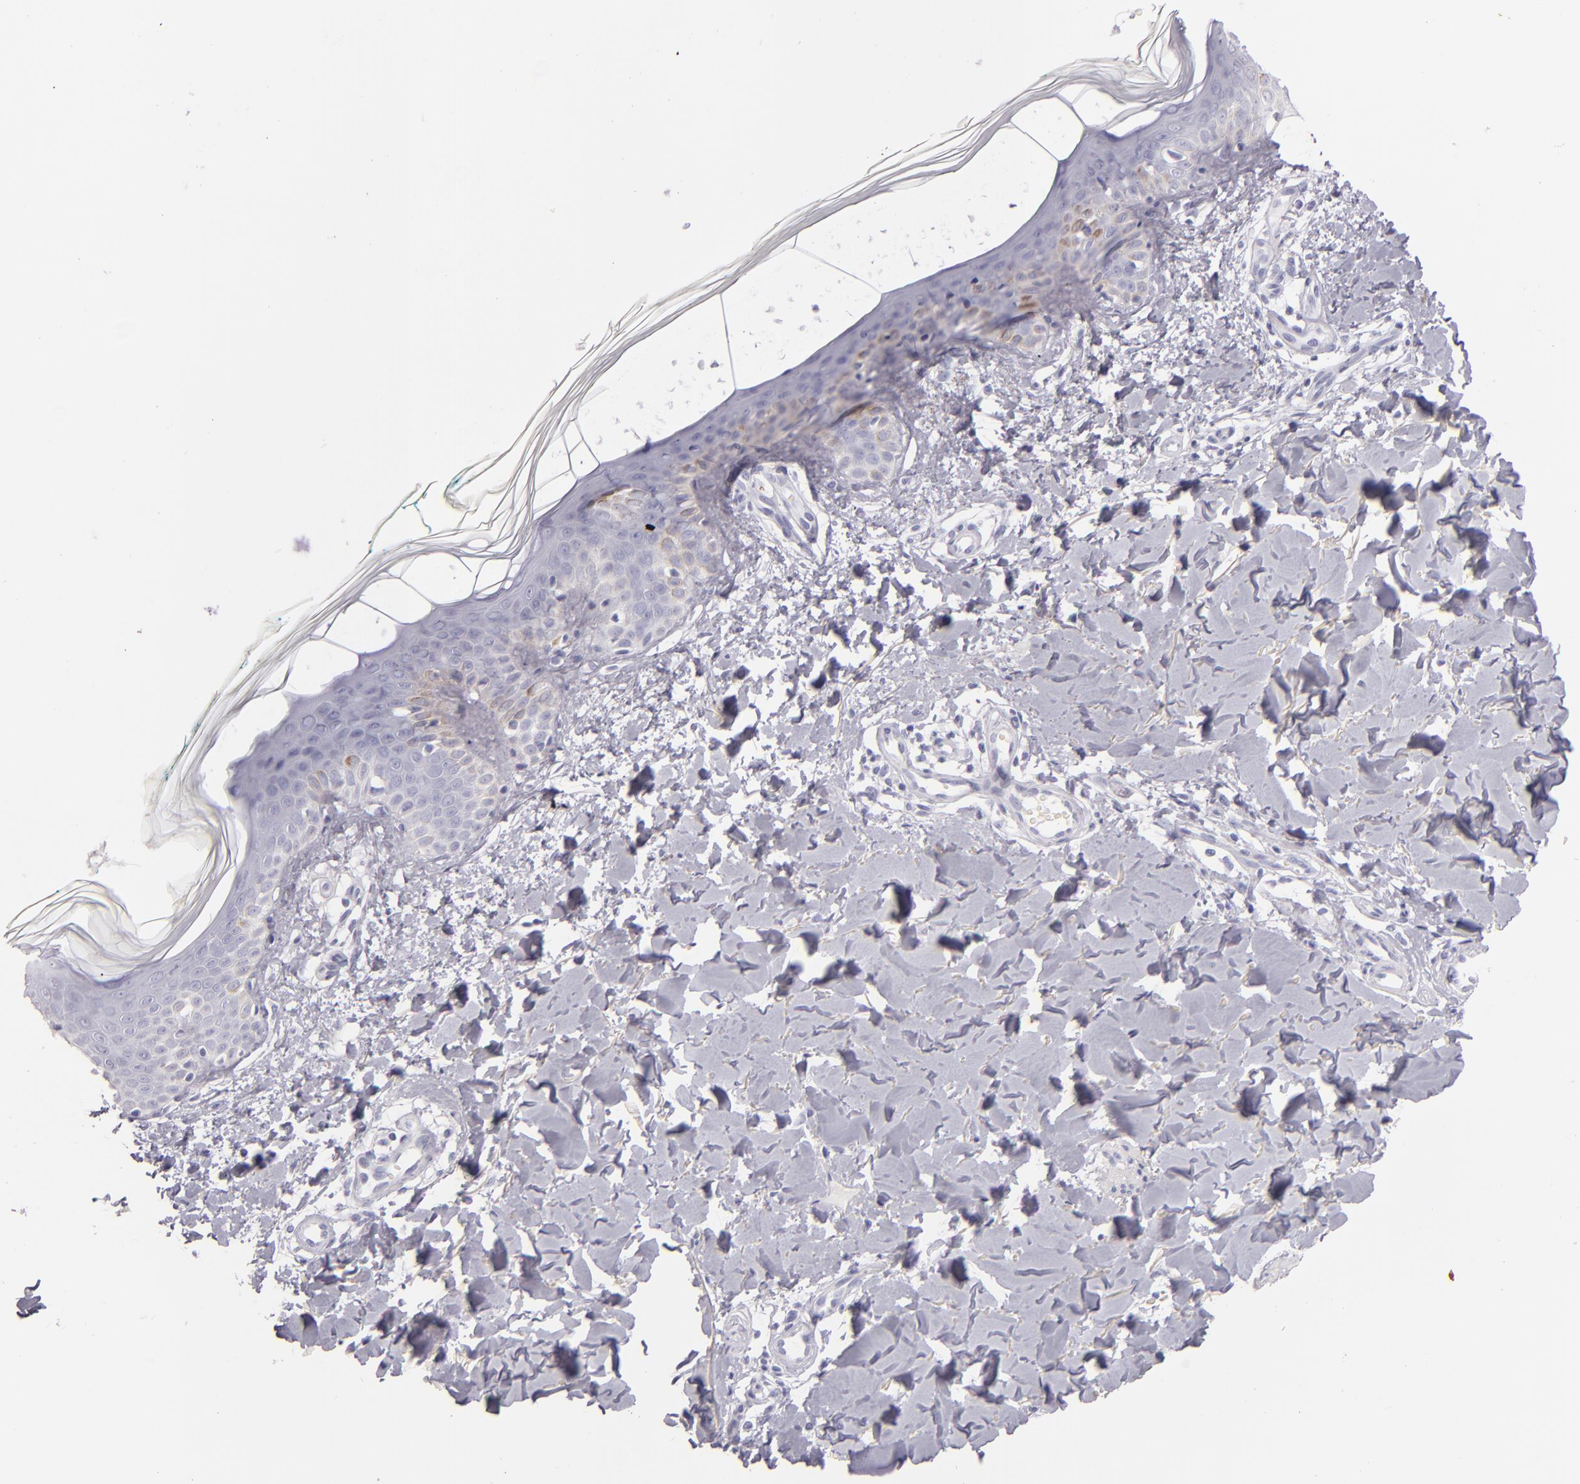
{"staining": {"intensity": "negative", "quantity": "none", "location": "none"}, "tissue": "skin", "cell_type": "Fibroblasts", "image_type": "normal", "snomed": [{"axis": "morphology", "description": "Normal tissue, NOS"}, {"axis": "topography", "description": "Skin"}], "caption": "An immunohistochemistry (IHC) photomicrograph of normal skin is shown. There is no staining in fibroblasts of skin. The staining is performed using DAB brown chromogen with nuclei counter-stained in using hematoxylin.", "gene": "FABP1", "patient": {"sex": "male", "age": 32}}